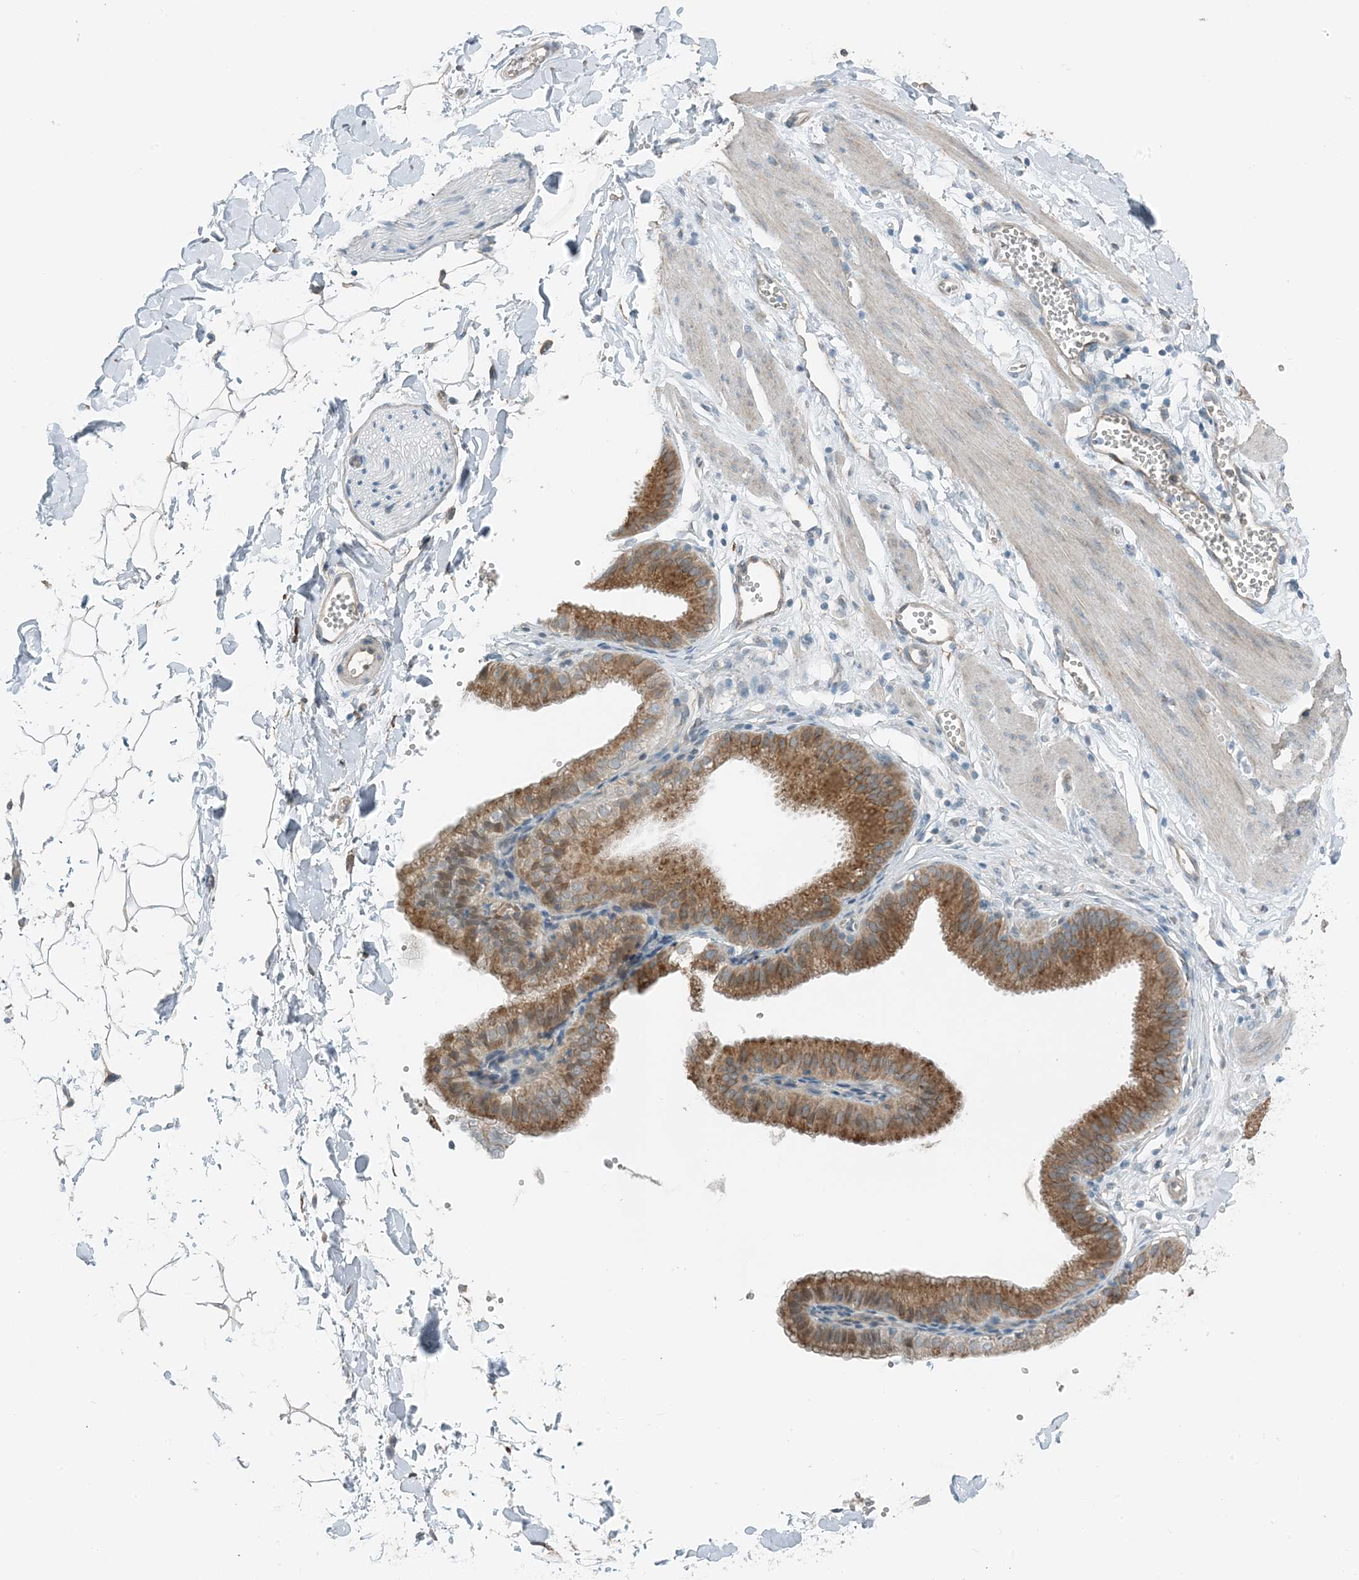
{"staining": {"intensity": "weak", "quantity": "25%-75%", "location": "cytoplasmic/membranous"}, "tissue": "adipose tissue", "cell_type": "Adipocytes", "image_type": "normal", "snomed": [{"axis": "morphology", "description": "Normal tissue, NOS"}, {"axis": "topography", "description": "Gallbladder"}, {"axis": "topography", "description": "Peripheral nerve tissue"}], "caption": "Adipose tissue stained with DAB IHC exhibits low levels of weak cytoplasmic/membranous positivity in about 25%-75% of adipocytes. The staining is performed using DAB brown chromogen to label protein expression. The nuclei are counter-stained blue using hematoxylin.", "gene": "CERKL", "patient": {"sex": "male", "age": 38}}